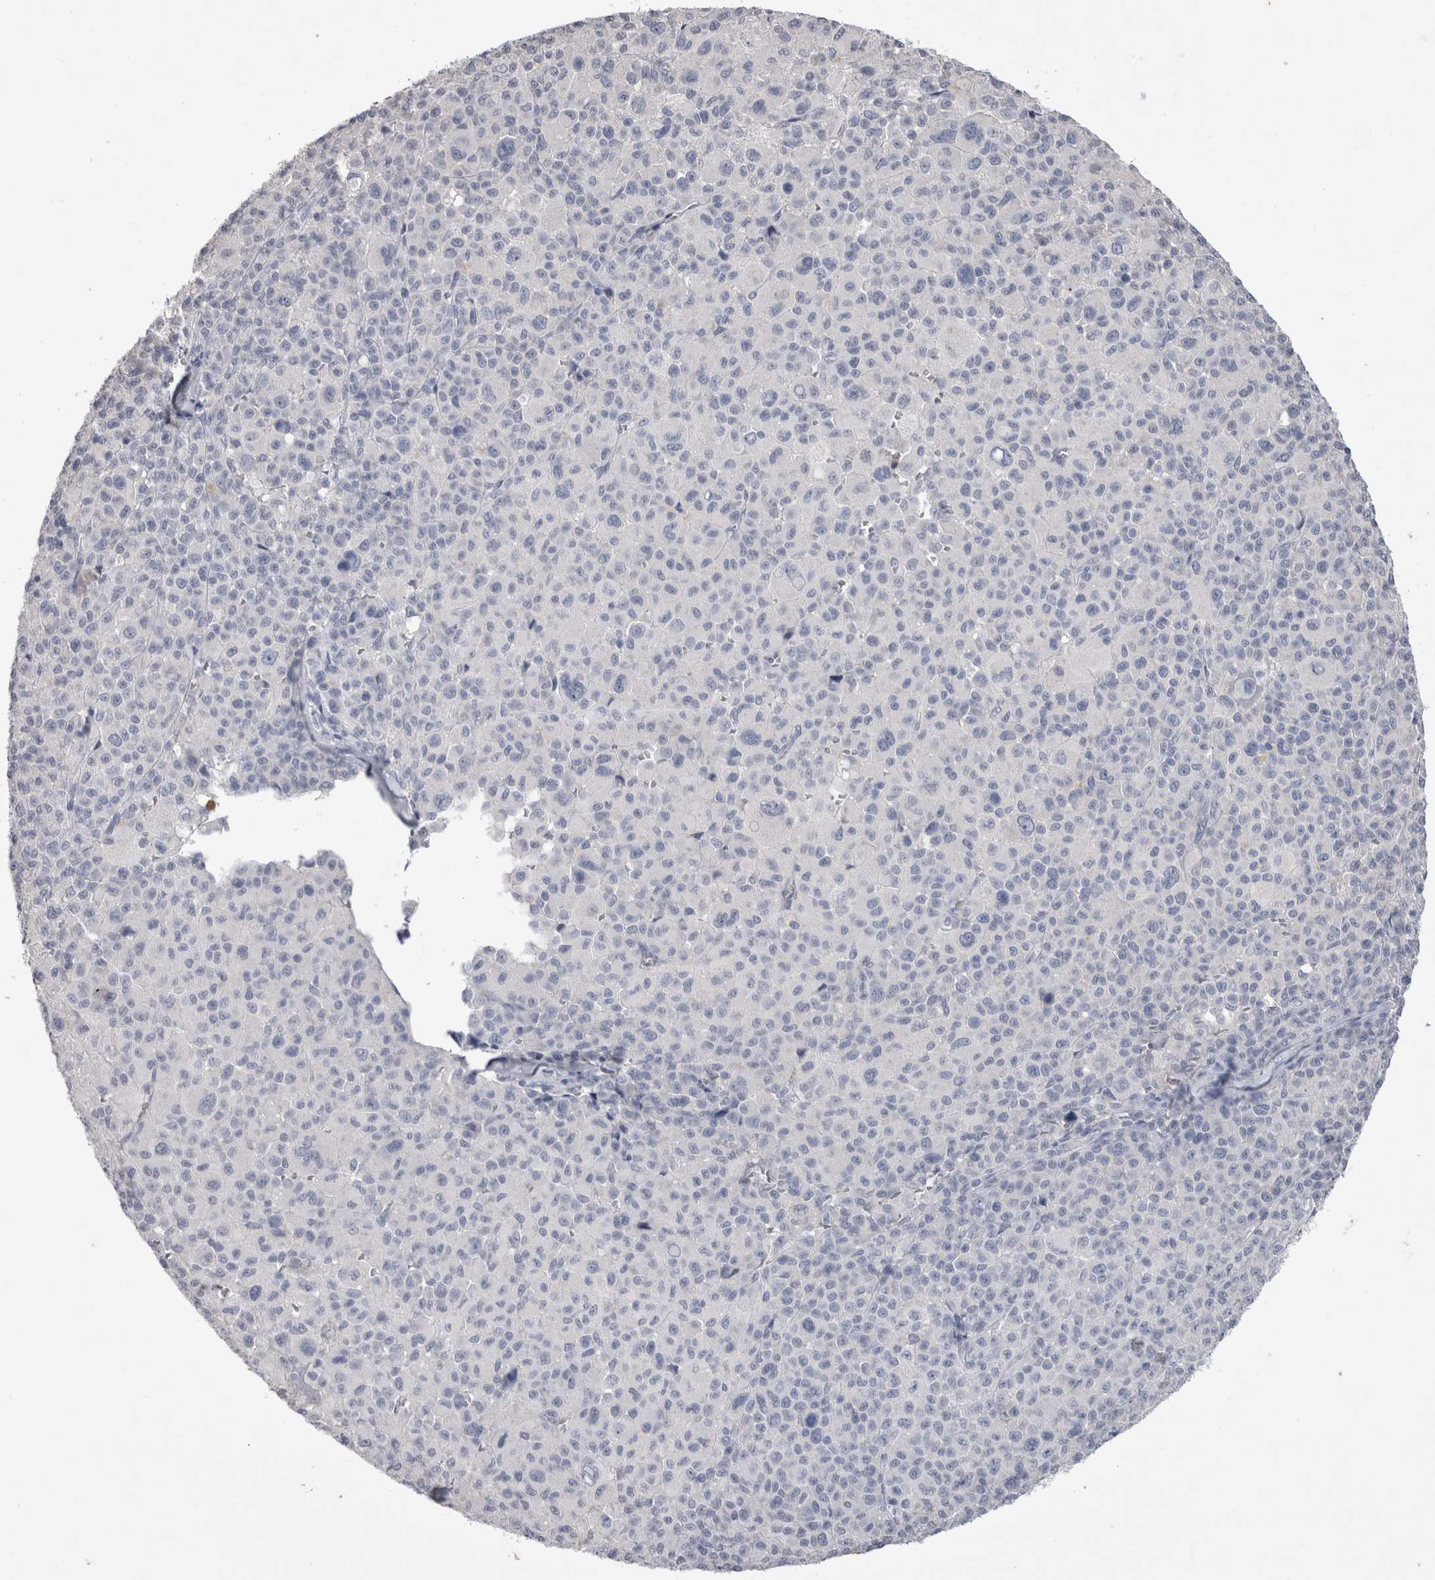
{"staining": {"intensity": "negative", "quantity": "none", "location": "none"}, "tissue": "melanoma", "cell_type": "Tumor cells", "image_type": "cancer", "snomed": [{"axis": "morphology", "description": "Malignant melanoma, Metastatic site"}, {"axis": "topography", "description": "Skin"}], "caption": "The photomicrograph reveals no staining of tumor cells in melanoma.", "gene": "ADAM2", "patient": {"sex": "female", "age": 74}}